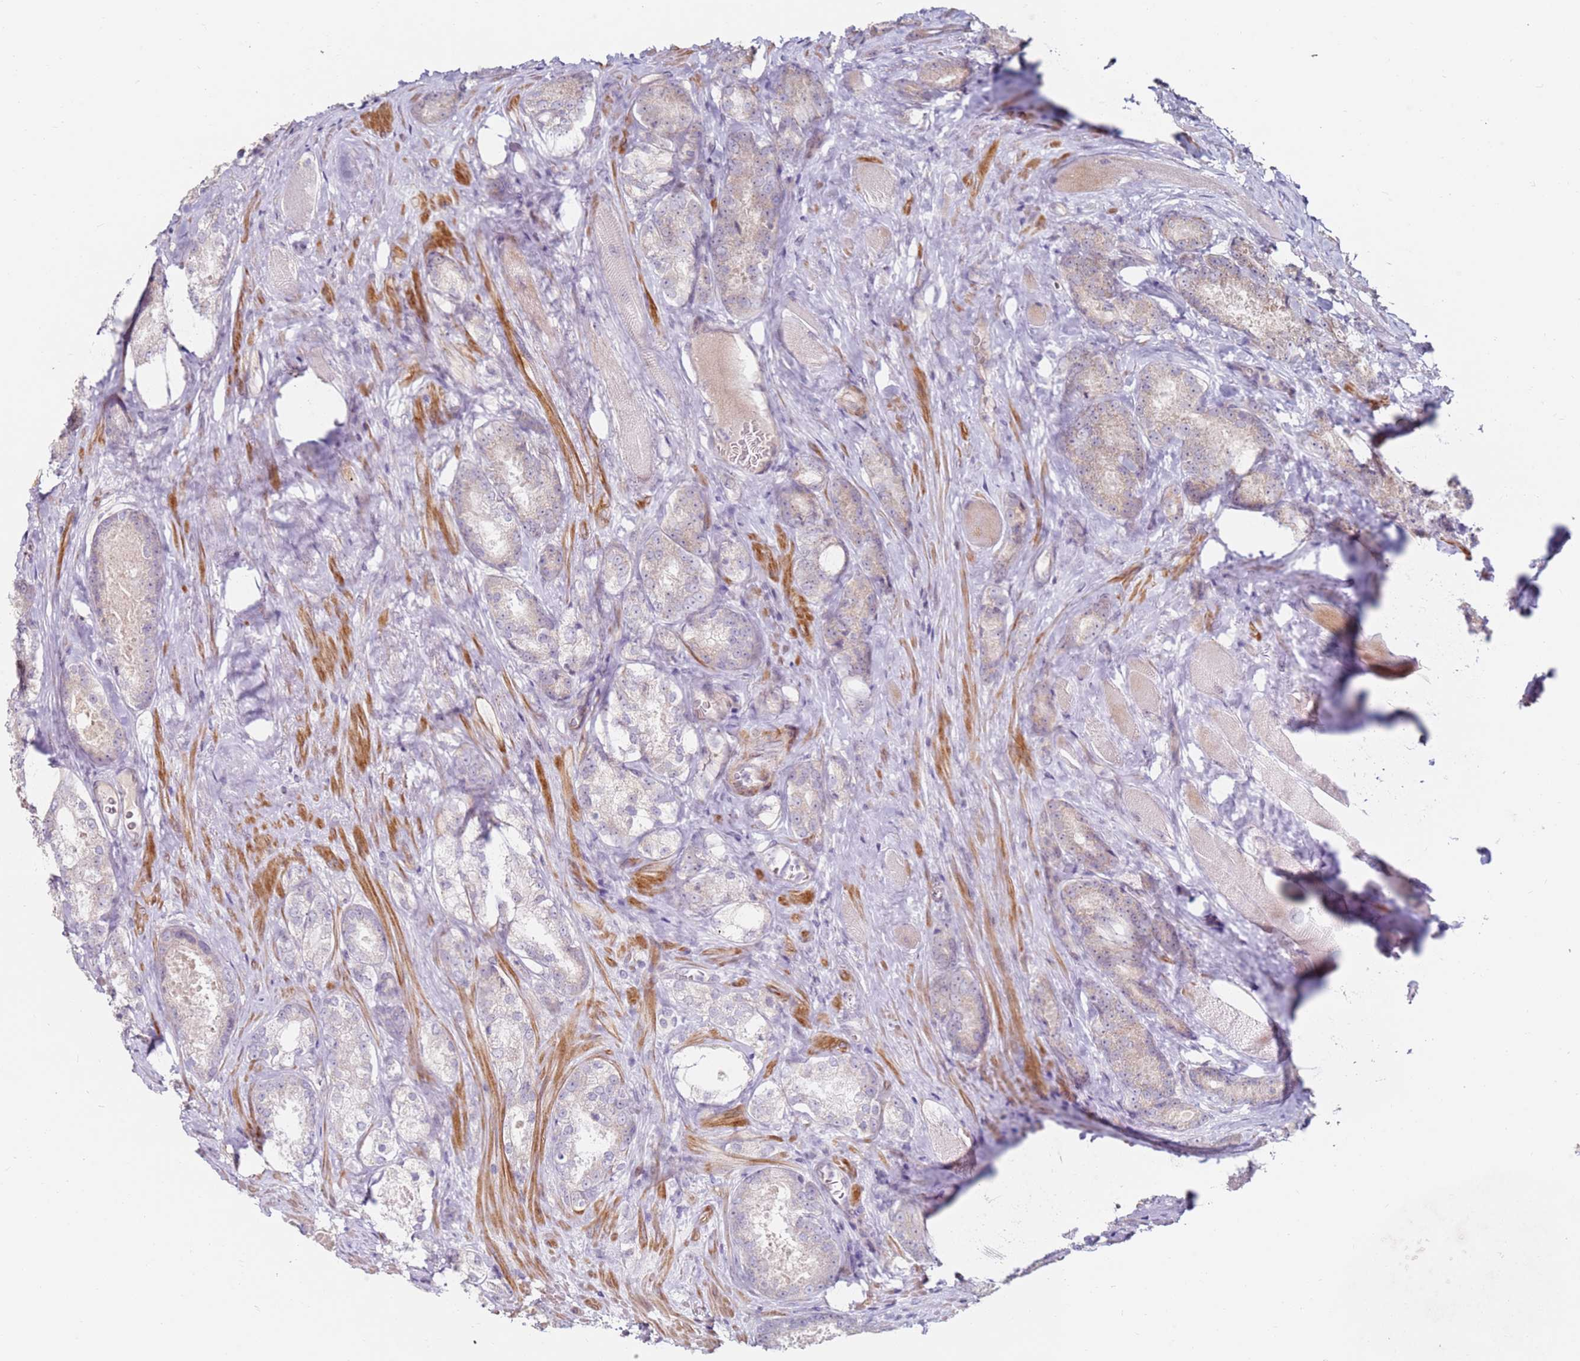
{"staining": {"intensity": "negative", "quantity": "none", "location": "none"}, "tissue": "prostate cancer", "cell_type": "Tumor cells", "image_type": "cancer", "snomed": [{"axis": "morphology", "description": "Adenocarcinoma, Low grade"}, {"axis": "topography", "description": "Prostate"}], "caption": "Prostate adenocarcinoma (low-grade) was stained to show a protein in brown. There is no significant expression in tumor cells.", "gene": "RARS2", "patient": {"sex": "male", "age": 68}}